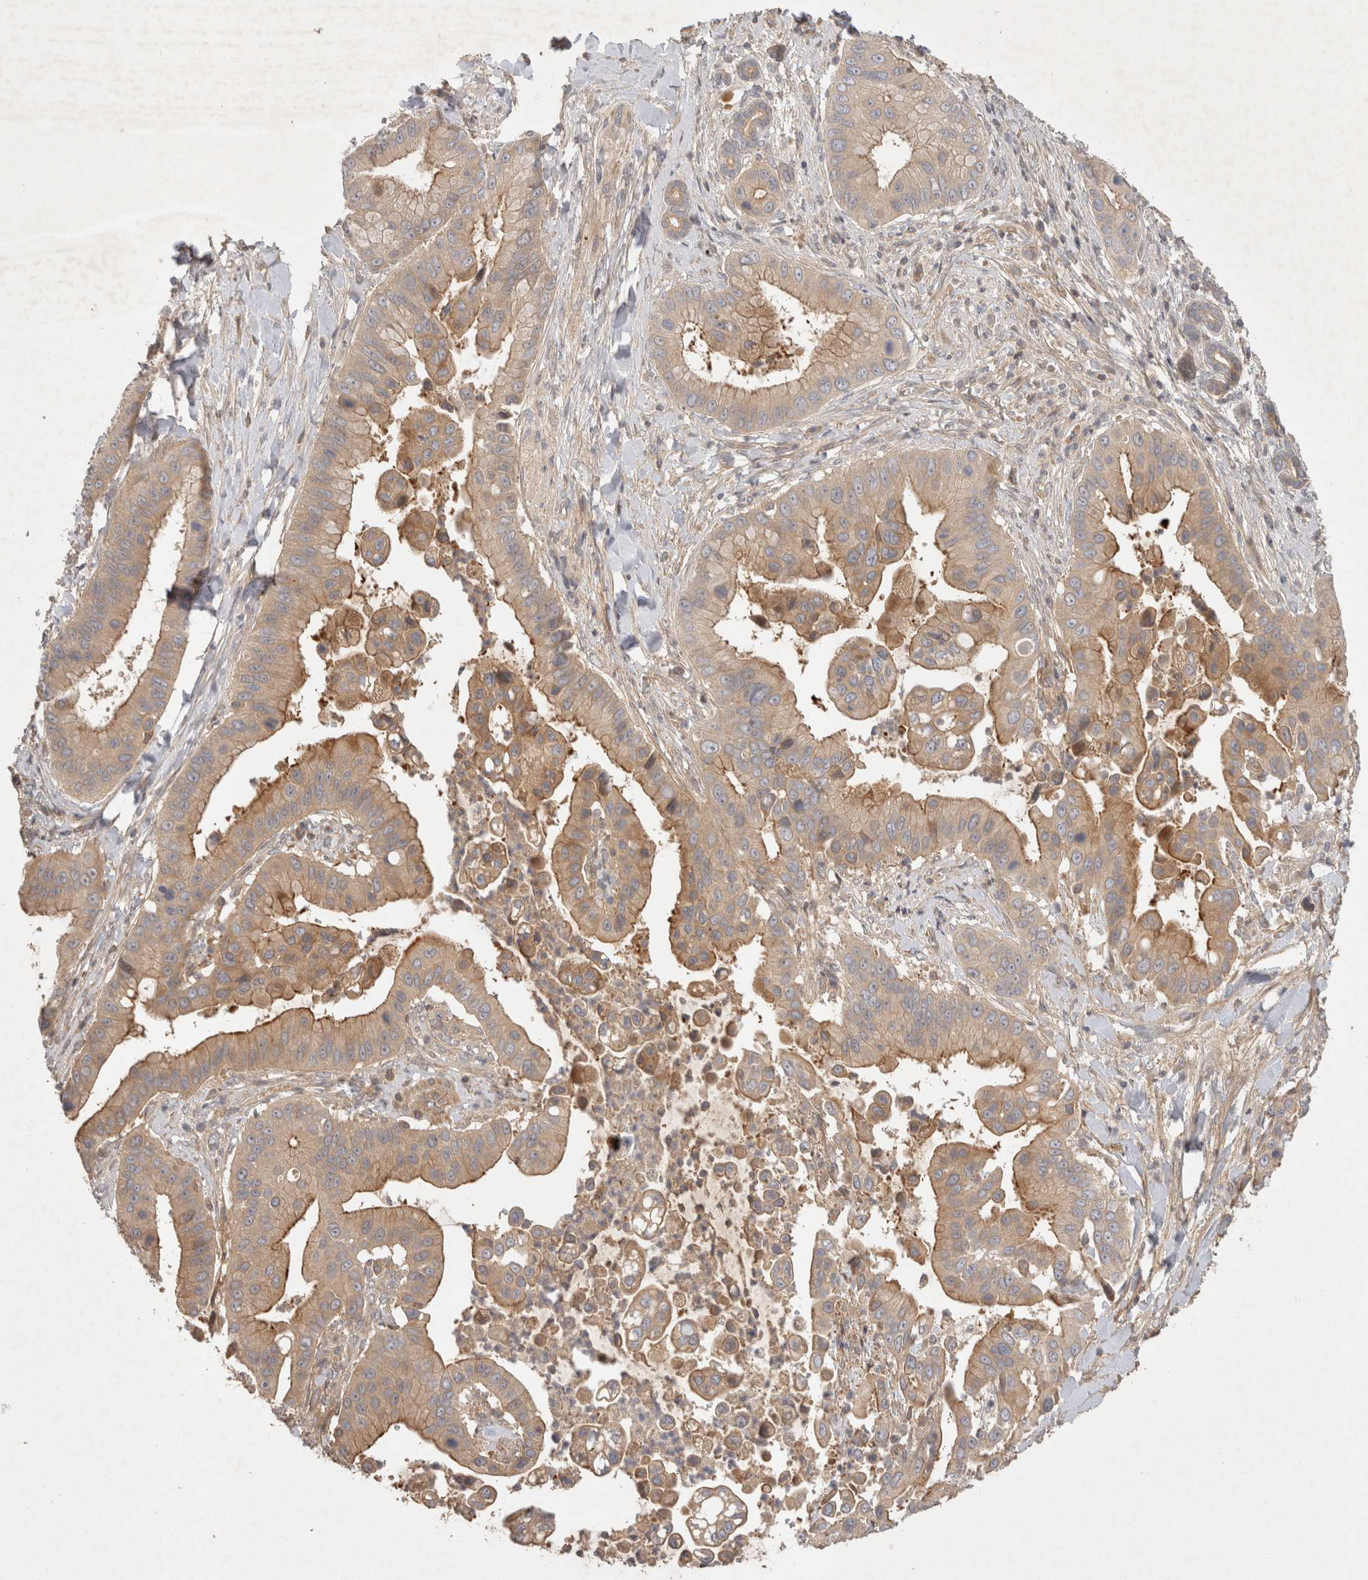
{"staining": {"intensity": "weak", "quantity": ">75%", "location": "cytoplasmic/membranous"}, "tissue": "liver cancer", "cell_type": "Tumor cells", "image_type": "cancer", "snomed": [{"axis": "morphology", "description": "Cholangiocarcinoma"}, {"axis": "topography", "description": "Liver"}], "caption": "Brown immunohistochemical staining in cholangiocarcinoma (liver) displays weak cytoplasmic/membranous staining in about >75% of tumor cells. The protein of interest is shown in brown color, while the nuclei are stained blue.", "gene": "PPP1R42", "patient": {"sex": "female", "age": 54}}